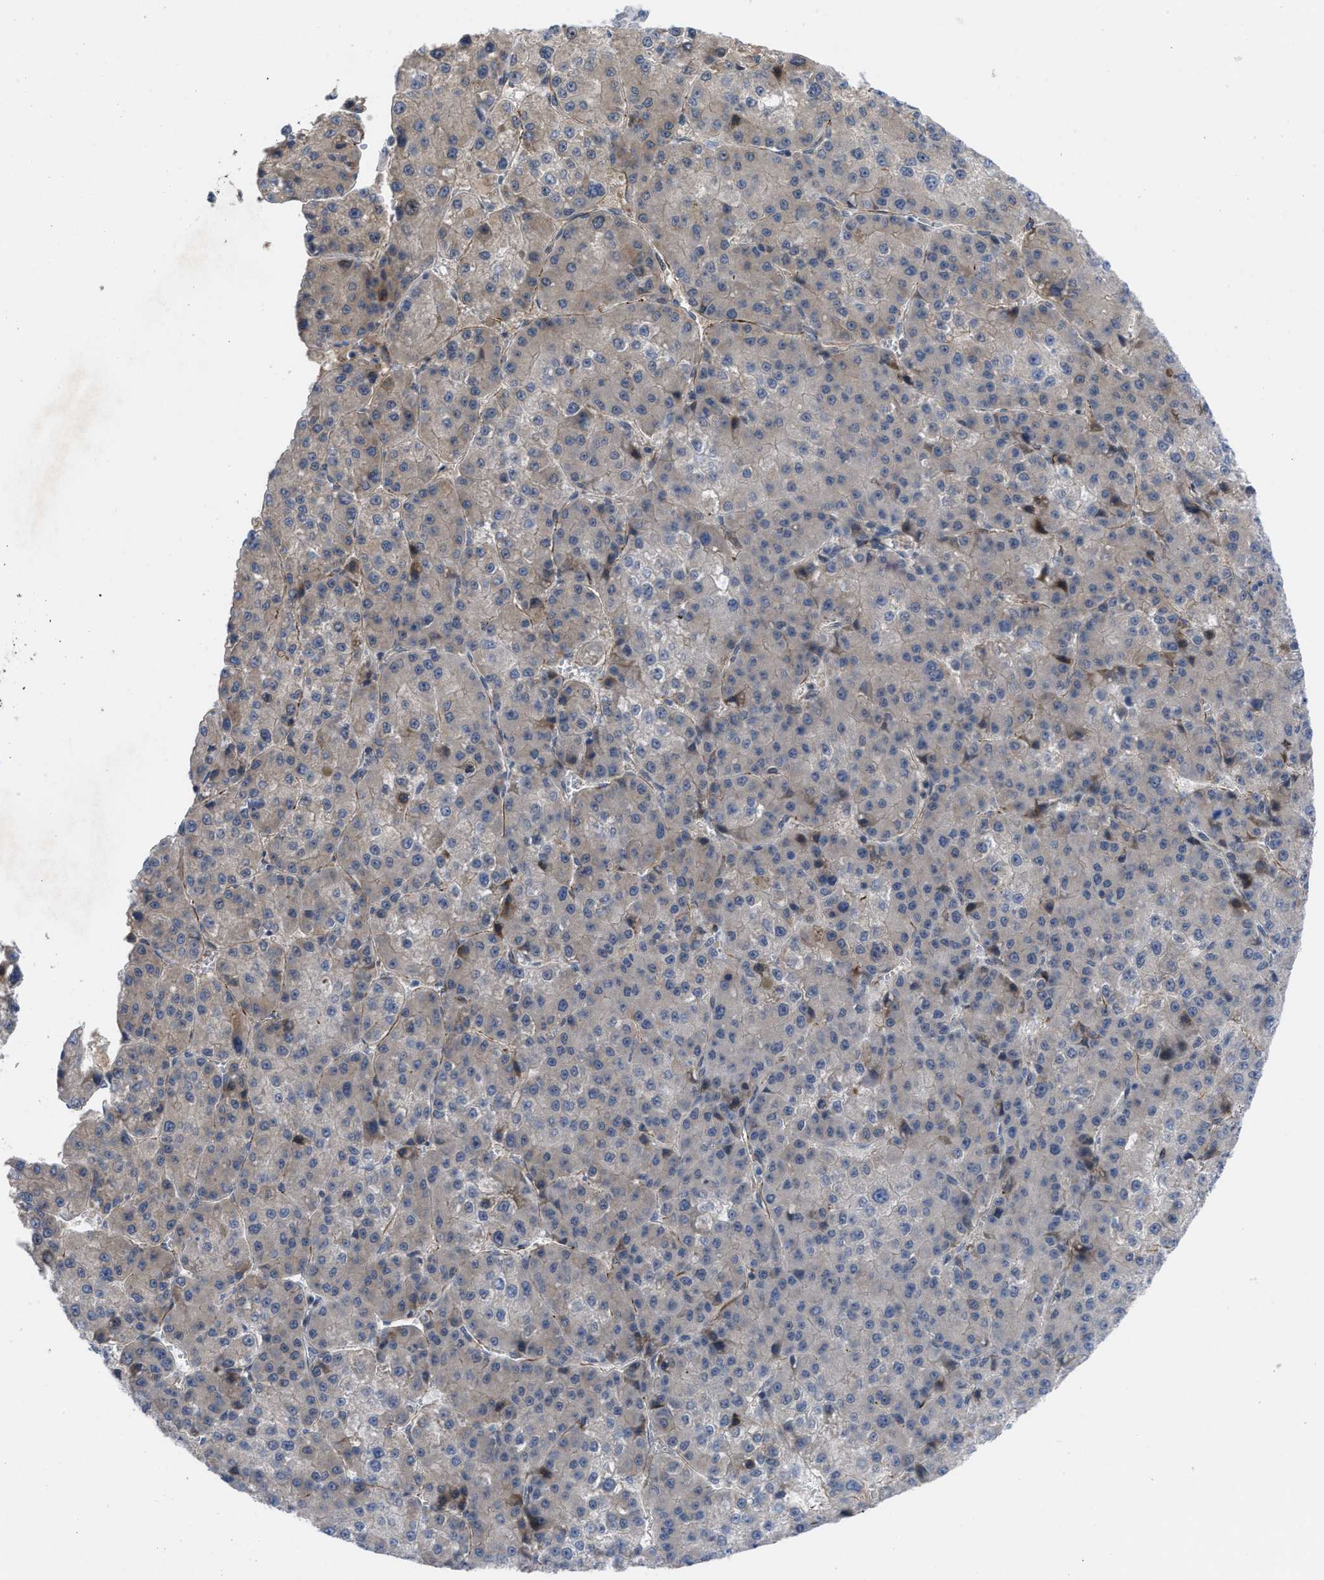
{"staining": {"intensity": "weak", "quantity": "<25%", "location": "cytoplasmic/membranous"}, "tissue": "liver cancer", "cell_type": "Tumor cells", "image_type": "cancer", "snomed": [{"axis": "morphology", "description": "Carcinoma, Hepatocellular, NOS"}, {"axis": "topography", "description": "Liver"}], "caption": "Immunohistochemistry image of human liver hepatocellular carcinoma stained for a protein (brown), which displays no expression in tumor cells.", "gene": "IL17RE", "patient": {"sex": "female", "age": 73}}